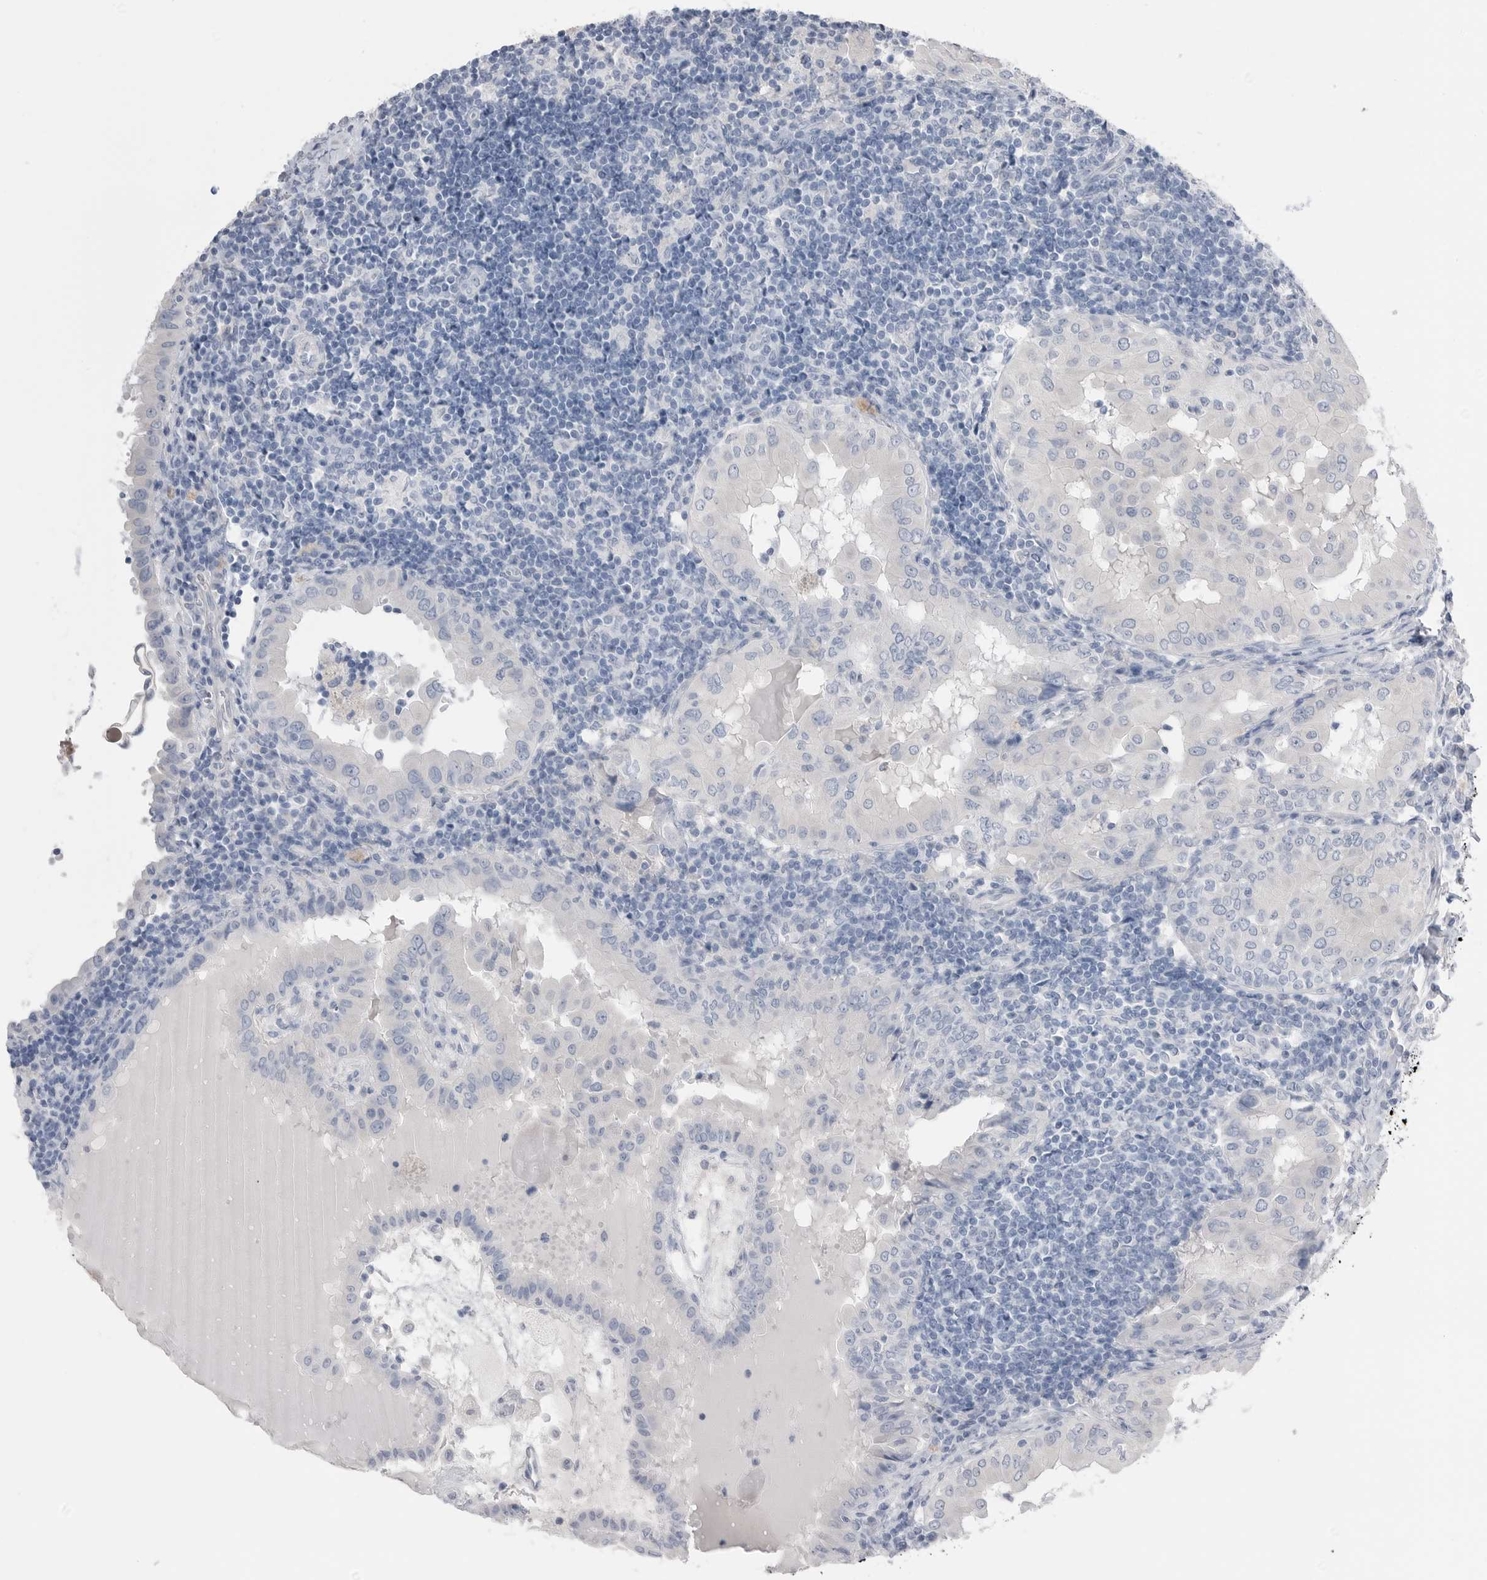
{"staining": {"intensity": "negative", "quantity": "none", "location": "none"}, "tissue": "thyroid cancer", "cell_type": "Tumor cells", "image_type": "cancer", "snomed": [{"axis": "morphology", "description": "Papillary adenocarcinoma, NOS"}, {"axis": "topography", "description": "Thyroid gland"}], "caption": "Thyroid papillary adenocarcinoma stained for a protein using immunohistochemistry (IHC) shows no staining tumor cells.", "gene": "ABHD12", "patient": {"sex": "male", "age": 33}}